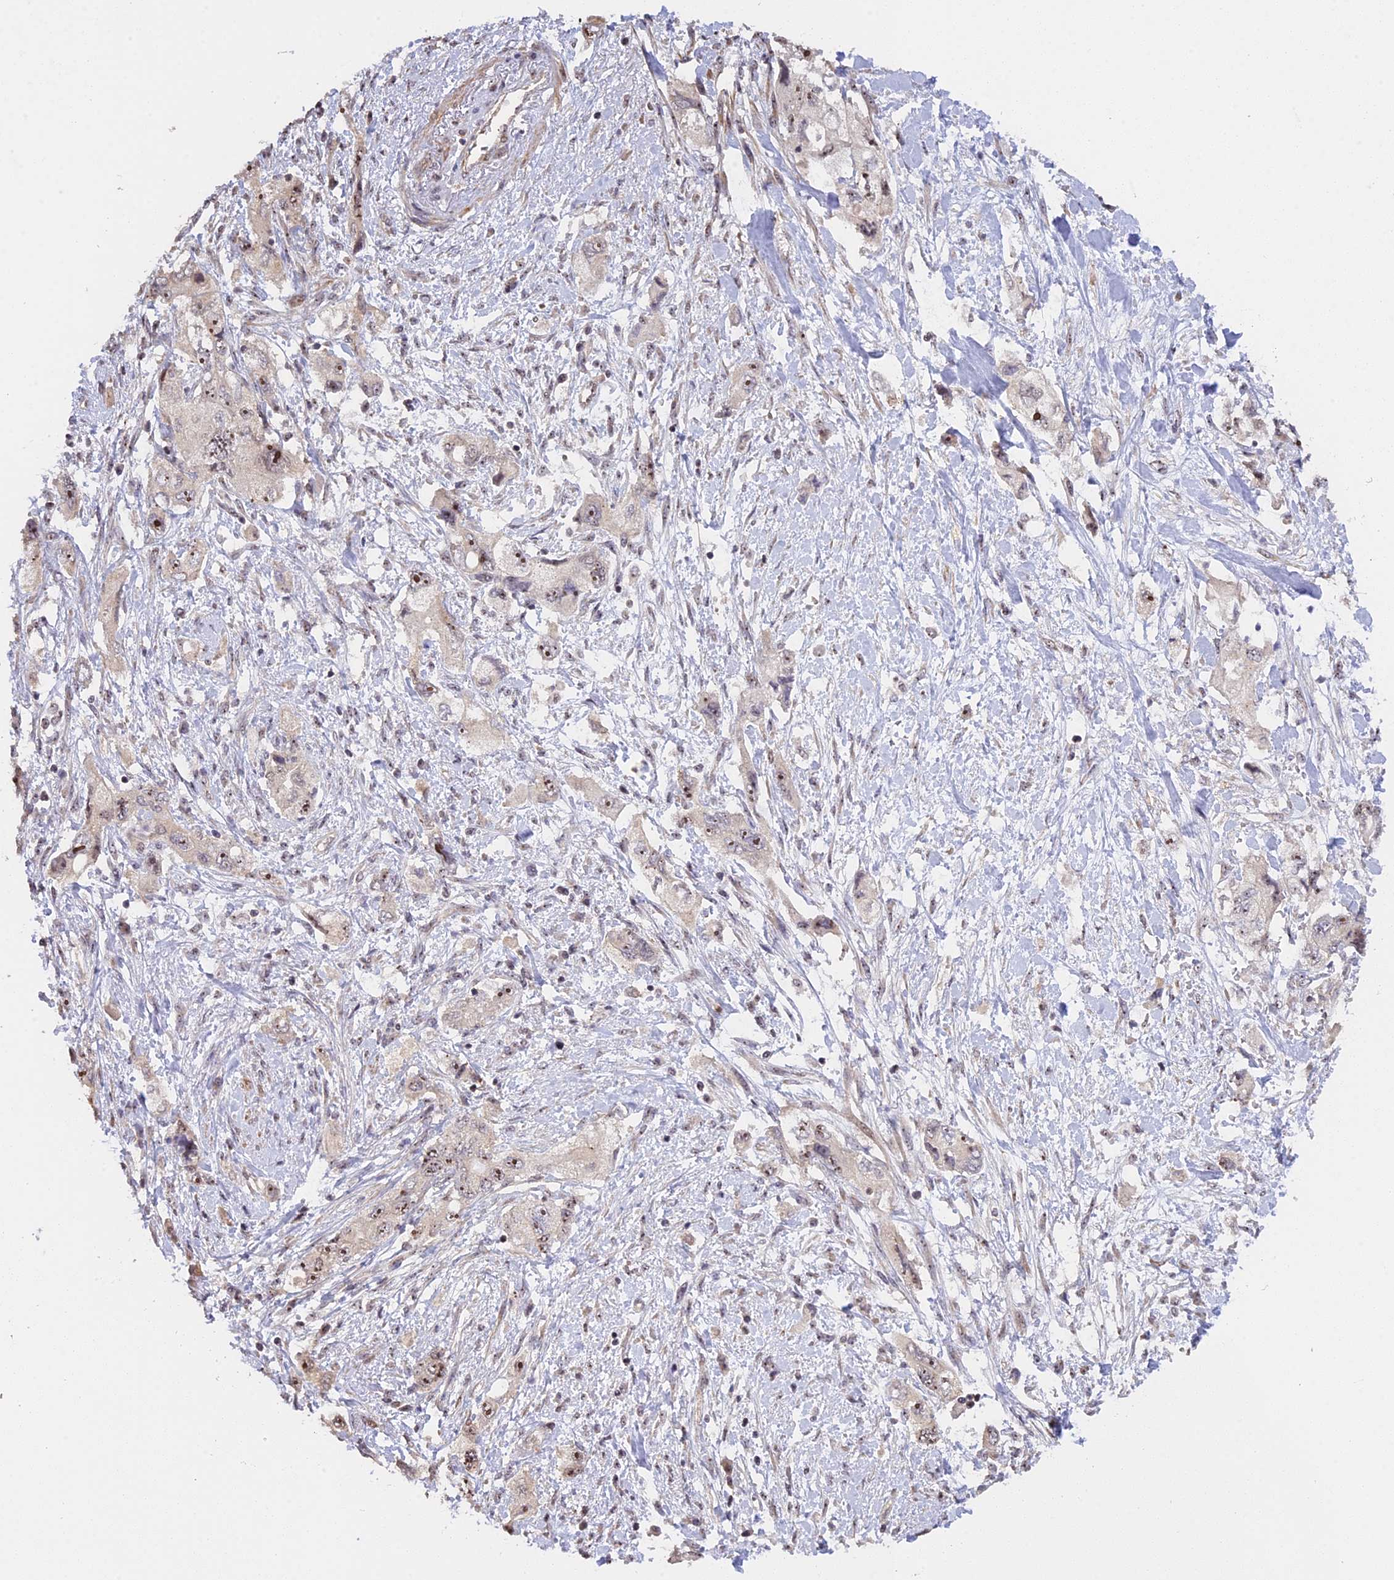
{"staining": {"intensity": "weak", "quantity": "25%-75%", "location": "nuclear"}, "tissue": "pancreatic cancer", "cell_type": "Tumor cells", "image_type": "cancer", "snomed": [{"axis": "morphology", "description": "Adenocarcinoma, NOS"}, {"axis": "topography", "description": "Pancreas"}], "caption": "Tumor cells show low levels of weak nuclear expression in approximately 25%-75% of cells in human pancreatic adenocarcinoma. (Stains: DAB in brown, nuclei in blue, Microscopy: brightfield microscopy at high magnification).", "gene": "MGA", "patient": {"sex": "female", "age": 73}}